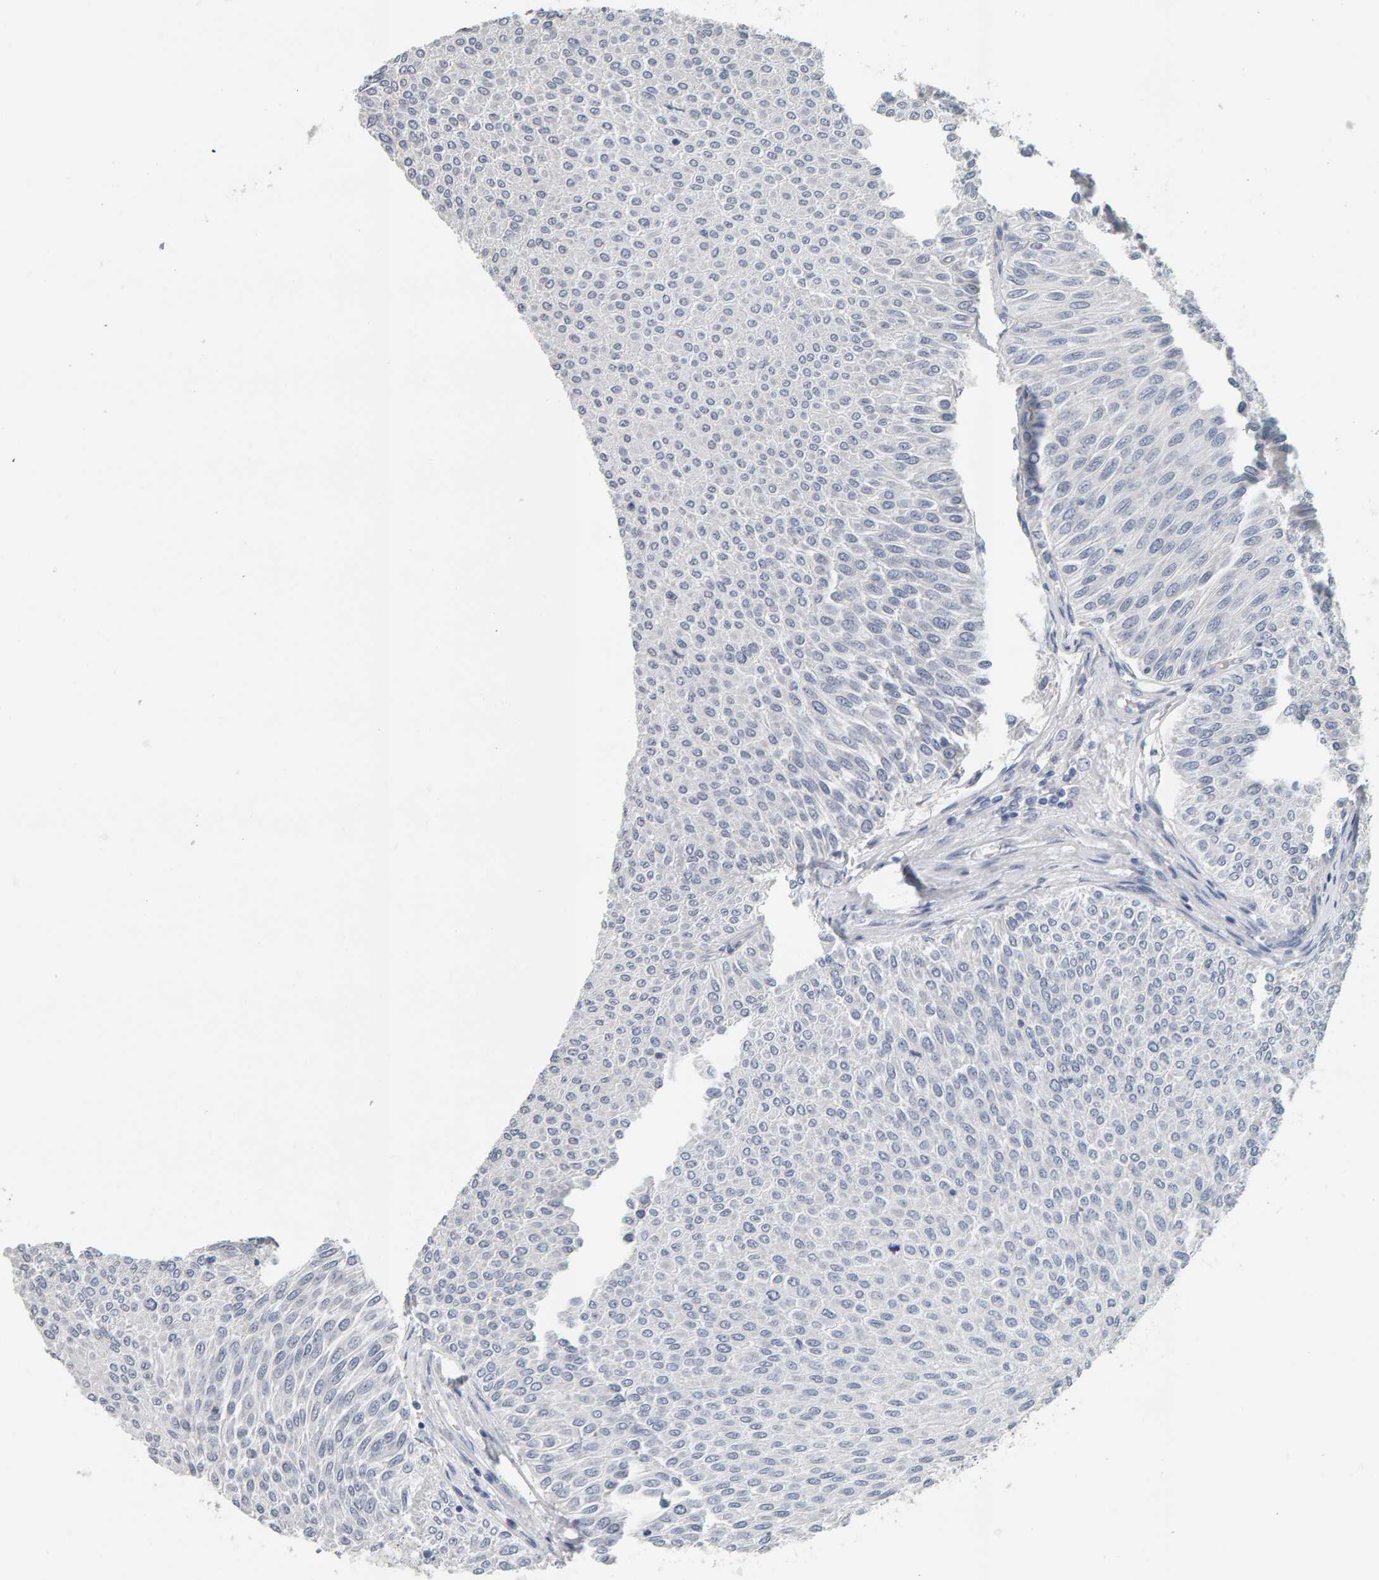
{"staining": {"intensity": "negative", "quantity": "none", "location": "none"}, "tissue": "urothelial cancer", "cell_type": "Tumor cells", "image_type": "cancer", "snomed": [{"axis": "morphology", "description": "Urothelial carcinoma, Low grade"}, {"axis": "topography", "description": "Urinary bladder"}], "caption": "IHC image of neoplastic tissue: urothelial cancer stained with DAB (3,3'-diaminobenzidine) reveals no significant protein expression in tumor cells.", "gene": "ADHFE1", "patient": {"sex": "male", "age": 78}}